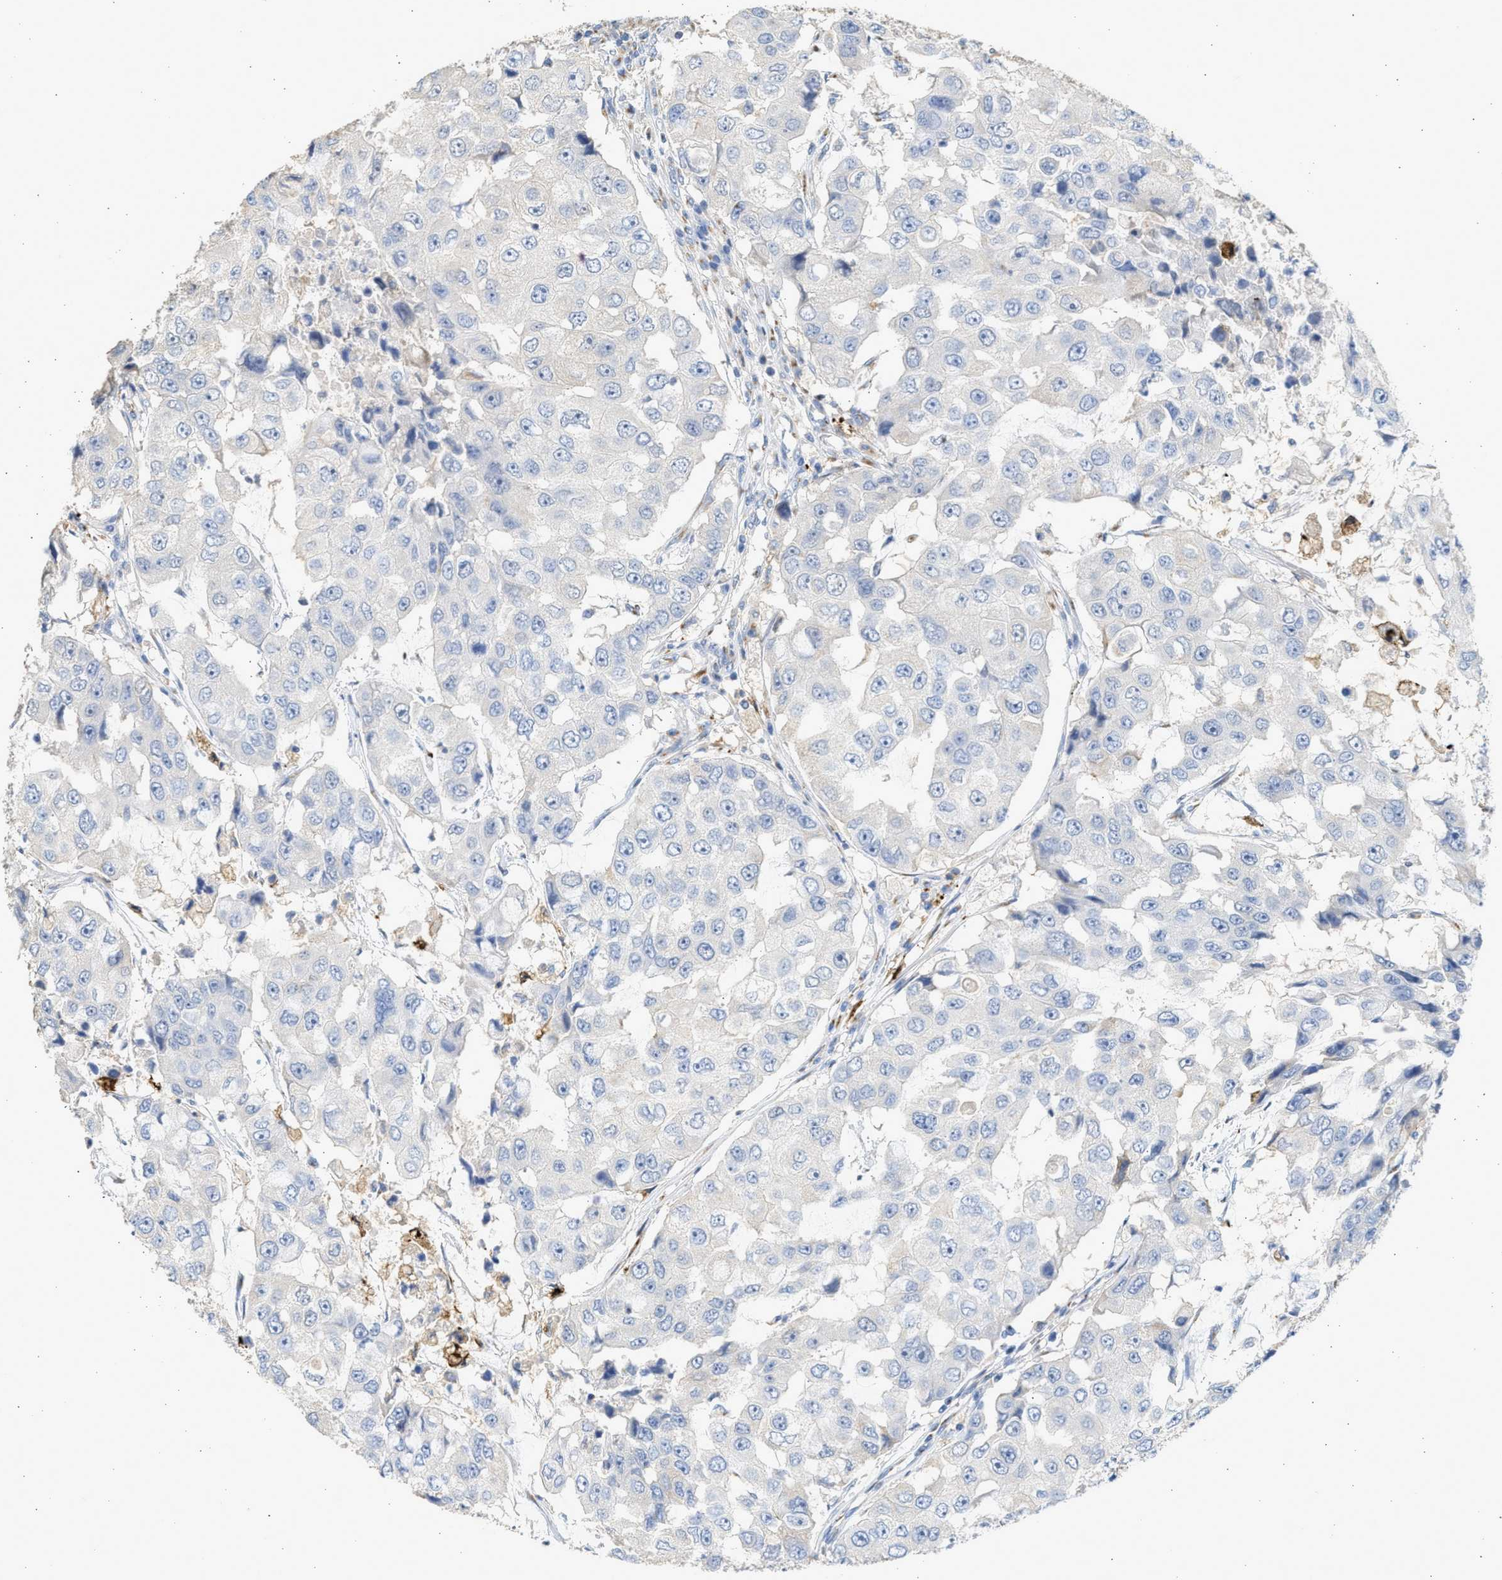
{"staining": {"intensity": "negative", "quantity": "none", "location": "none"}, "tissue": "breast cancer", "cell_type": "Tumor cells", "image_type": "cancer", "snomed": [{"axis": "morphology", "description": "Duct carcinoma"}, {"axis": "topography", "description": "Breast"}], "caption": "This histopathology image is of invasive ductal carcinoma (breast) stained with immunohistochemistry (IHC) to label a protein in brown with the nuclei are counter-stained blue. There is no positivity in tumor cells.", "gene": "IPO8", "patient": {"sex": "female", "age": 27}}